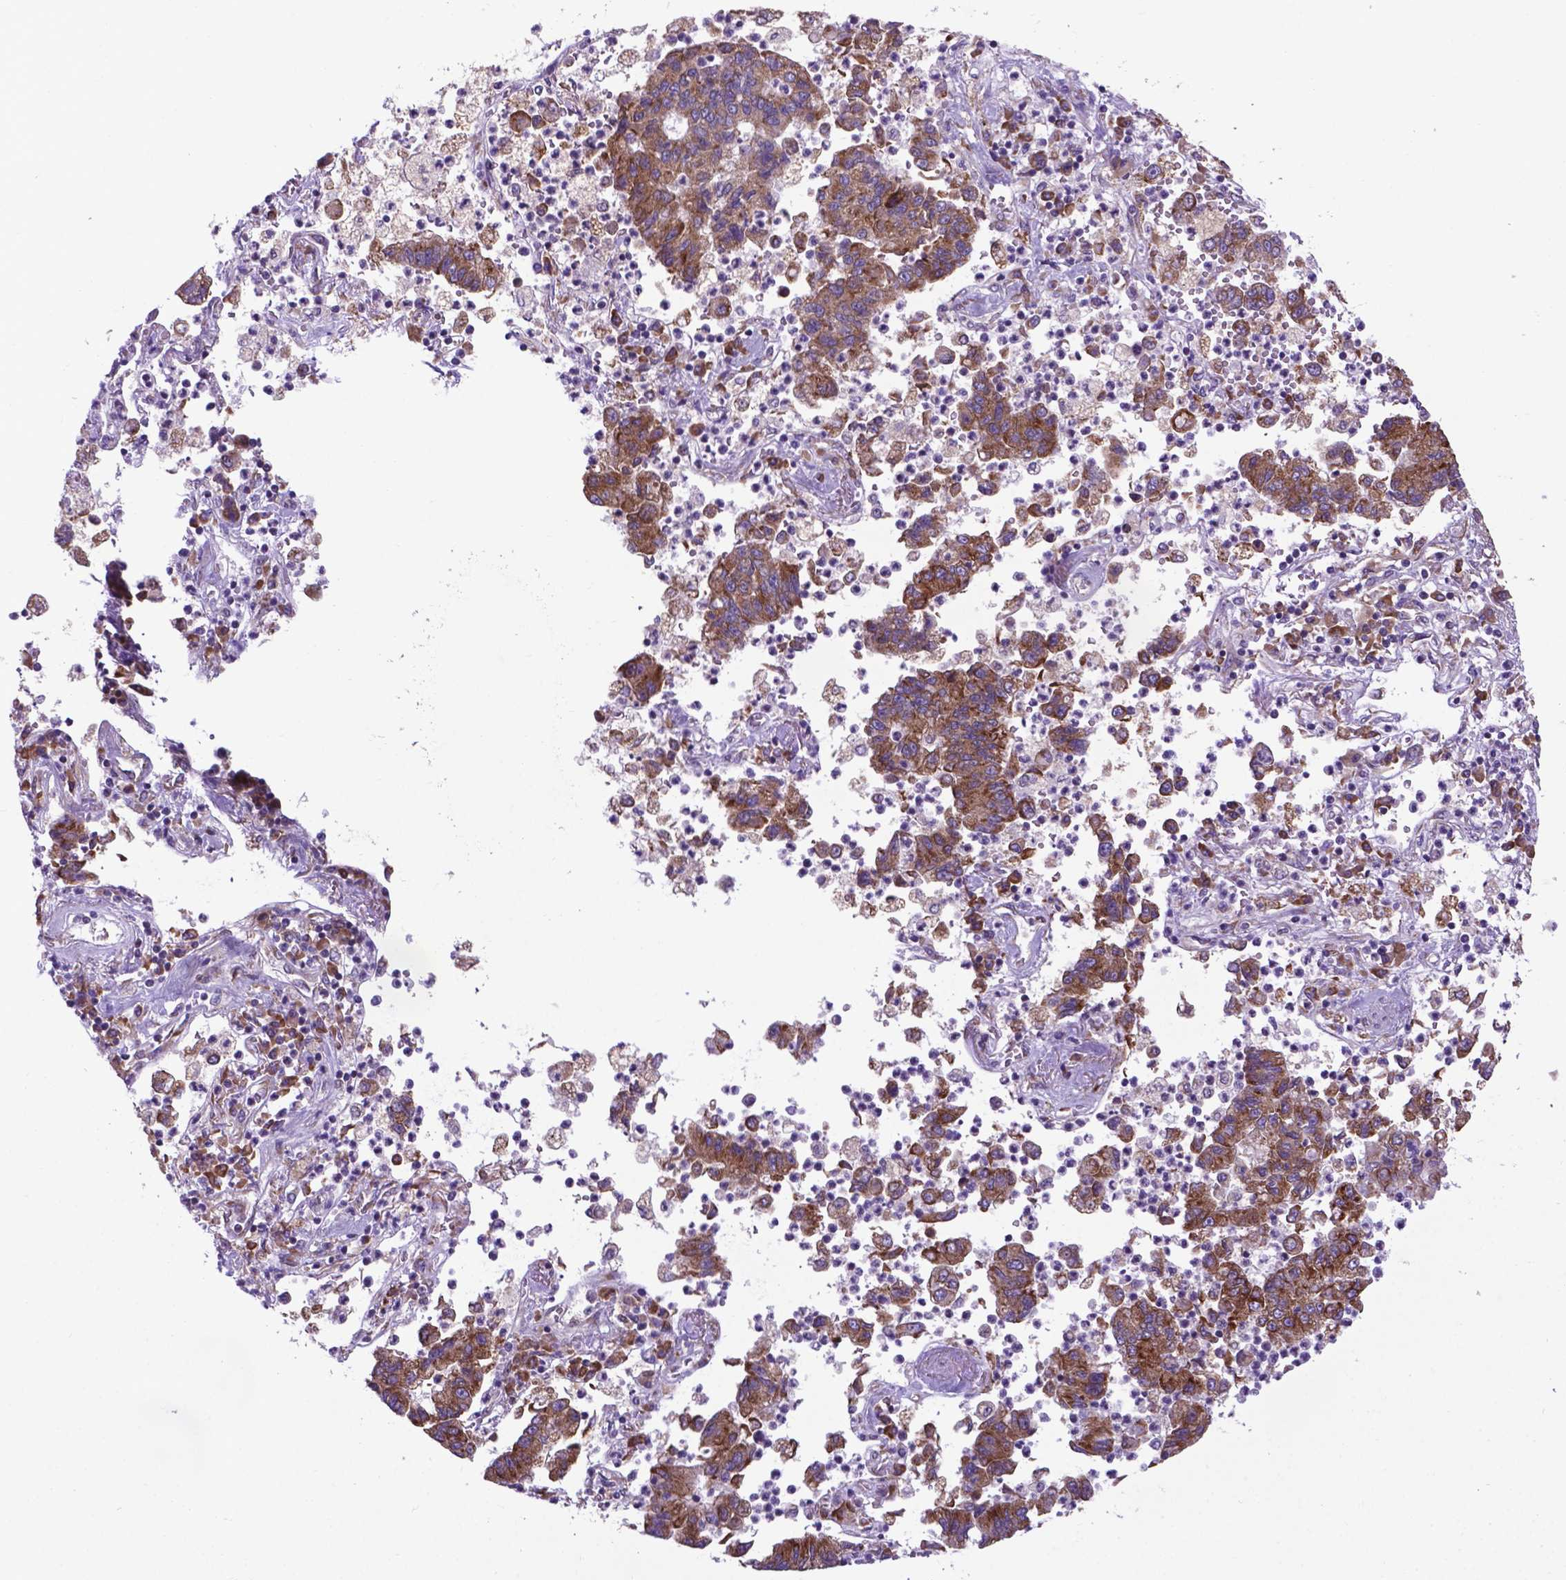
{"staining": {"intensity": "moderate", "quantity": ">75%", "location": "cytoplasmic/membranous"}, "tissue": "lung cancer", "cell_type": "Tumor cells", "image_type": "cancer", "snomed": [{"axis": "morphology", "description": "Adenocarcinoma, NOS"}, {"axis": "topography", "description": "Lung"}], "caption": "A histopathology image of human lung cancer stained for a protein displays moderate cytoplasmic/membranous brown staining in tumor cells.", "gene": "WDR83OS", "patient": {"sex": "female", "age": 57}}